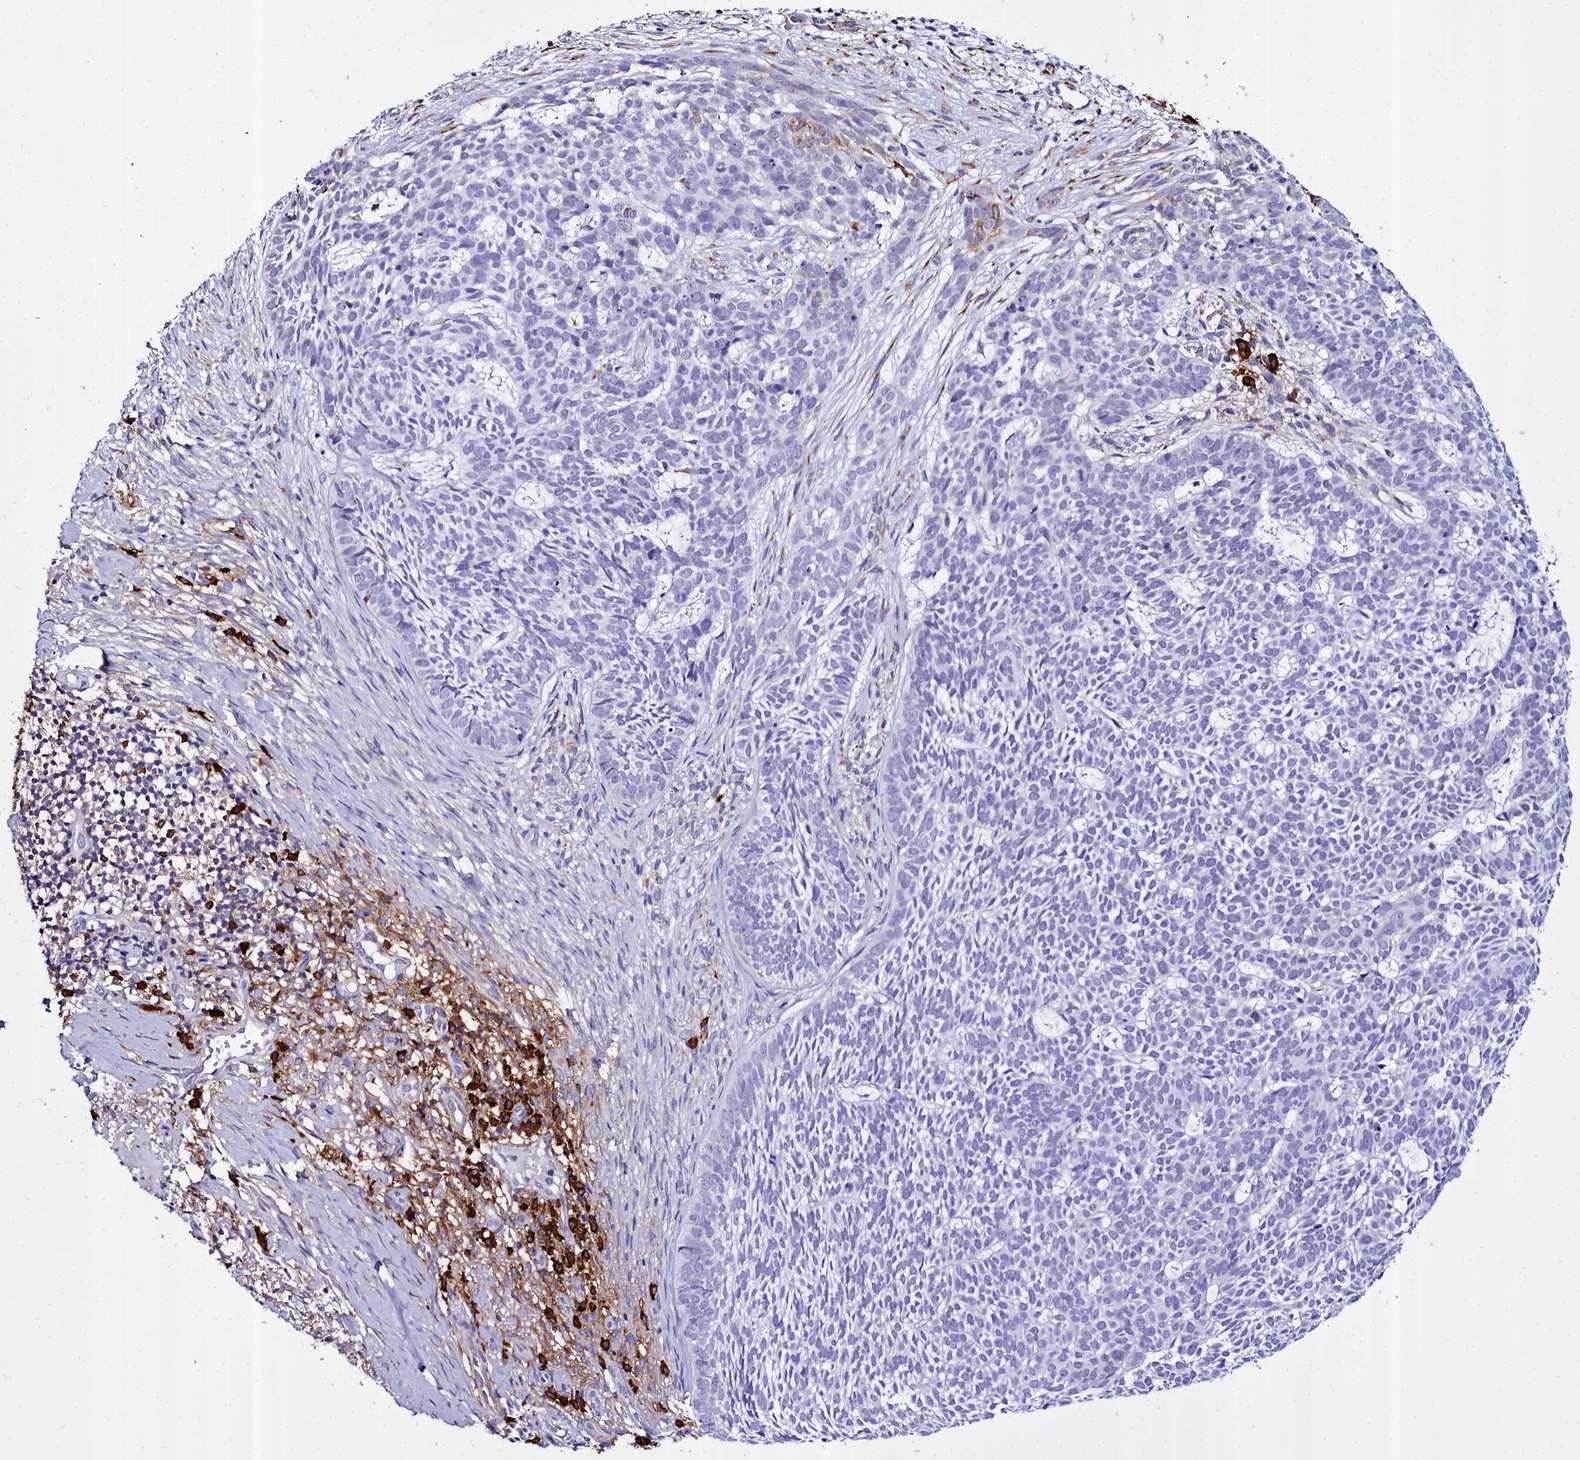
{"staining": {"intensity": "negative", "quantity": "none", "location": "none"}, "tissue": "skin cancer", "cell_type": "Tumor cells", "image_type": "cancer", "snomed": [{"axis": "morphology", "description": "Basal cell carcinoma"}, {"axis": "topography", "description": "Skin"}], "caption": "Human skin cancer stained for a protein using immunohistochemistry (IHC) shows no positivity in tumor cells.", "gene": "TXNDC5", "patient": {"sex": "female", "age": 78}}